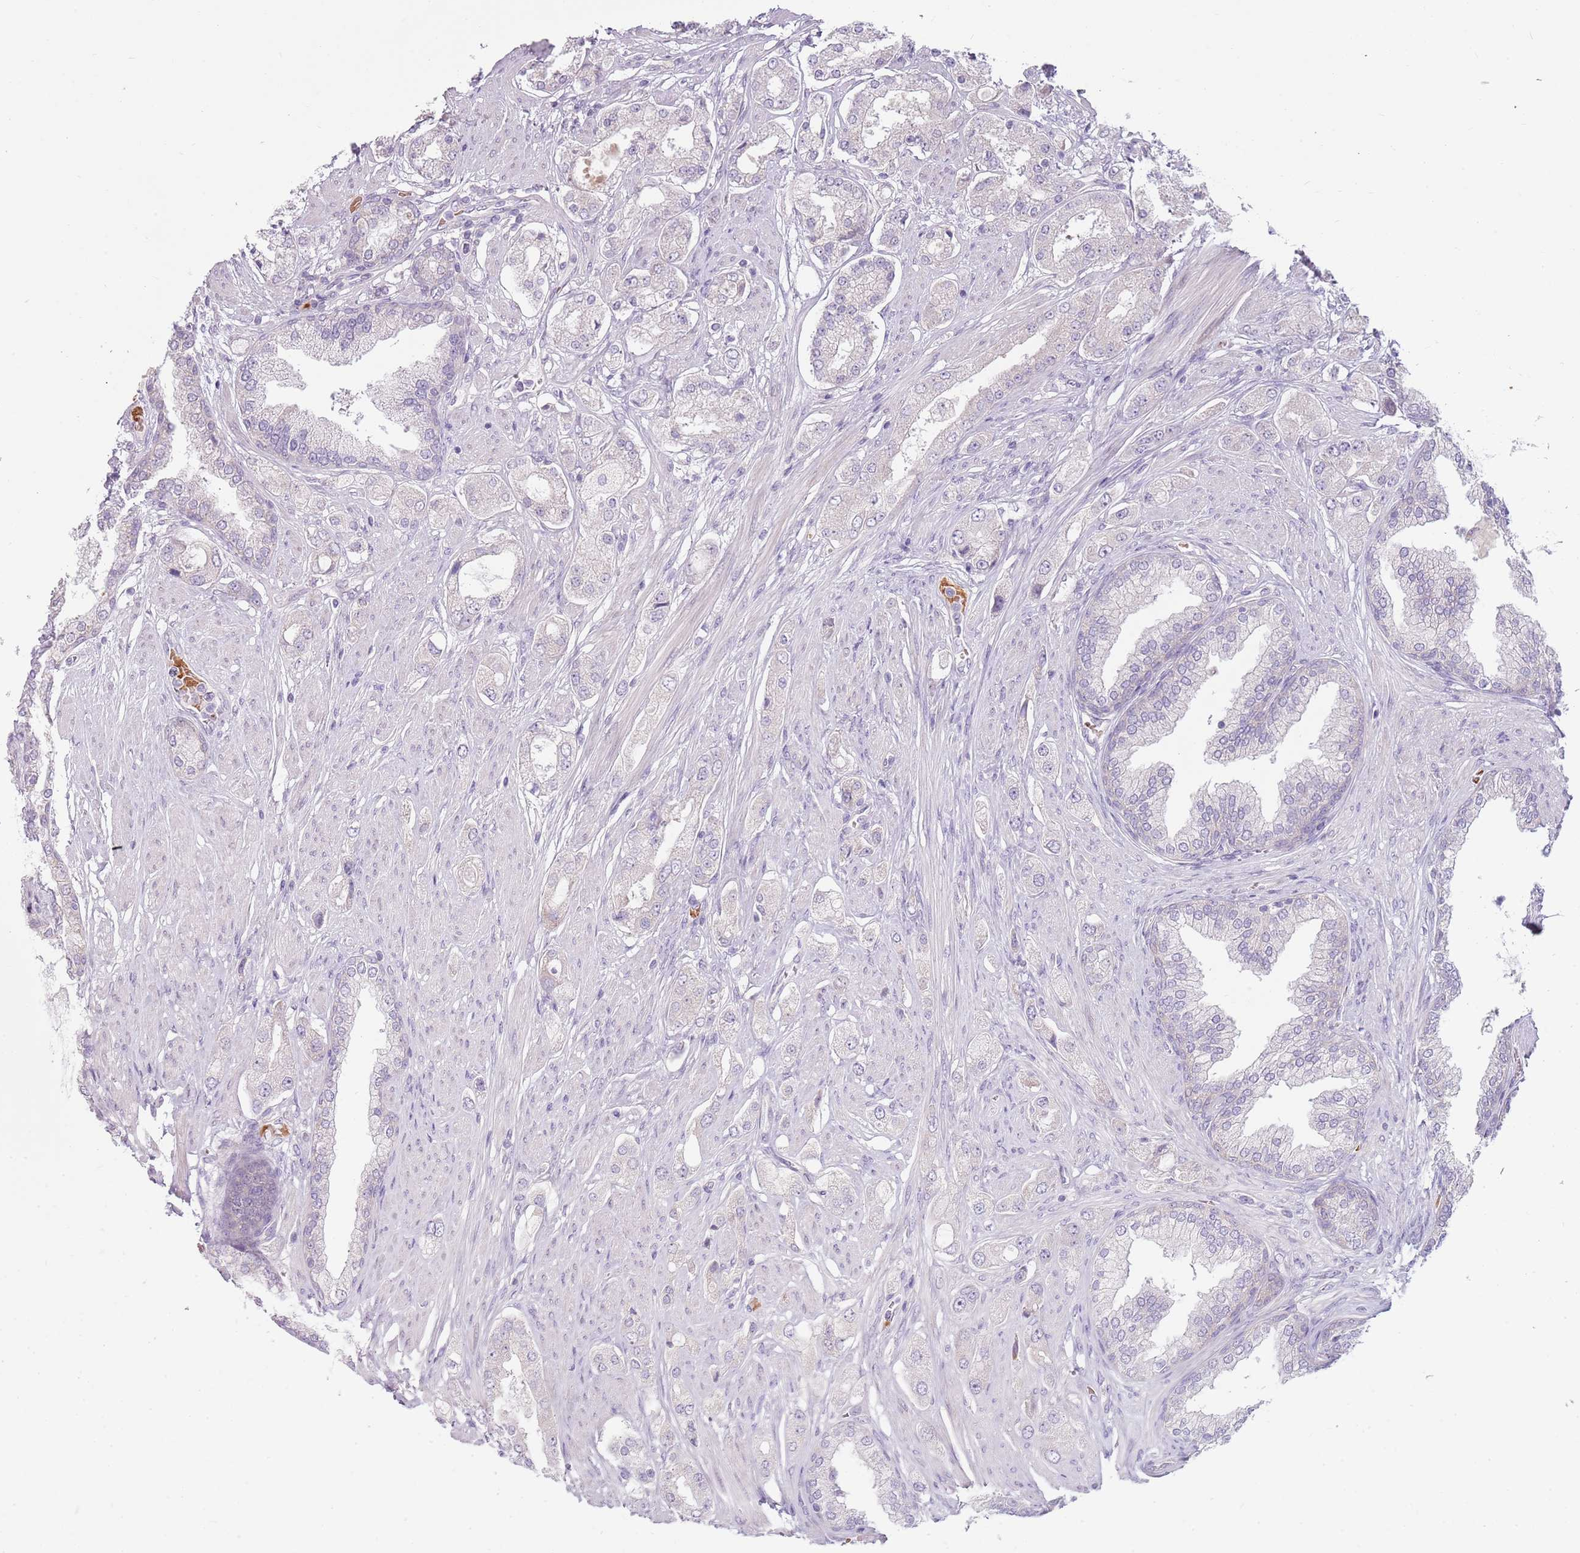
{"staining": {"intensity": "negative", "quantity": "none", "location": "none"}, "tissue": "prostate cancer", "cell_type": "Tumor cells", "image_type": "cancer", "snomed": [{"axis": "morphology", "description": "Adenocarcinoma, High grade"}, {"axis": "topography", "description": "Prostate"}], "caption": "High power microscopy photomicrograph of an immunohistochemistry (IHC) micrograph of adenocarcinoma (high-grade) (prostate), revealing no significant expression in tumor cells.", "gene": "HSPA14", "patient": {"sex": "male", "age": 68}}